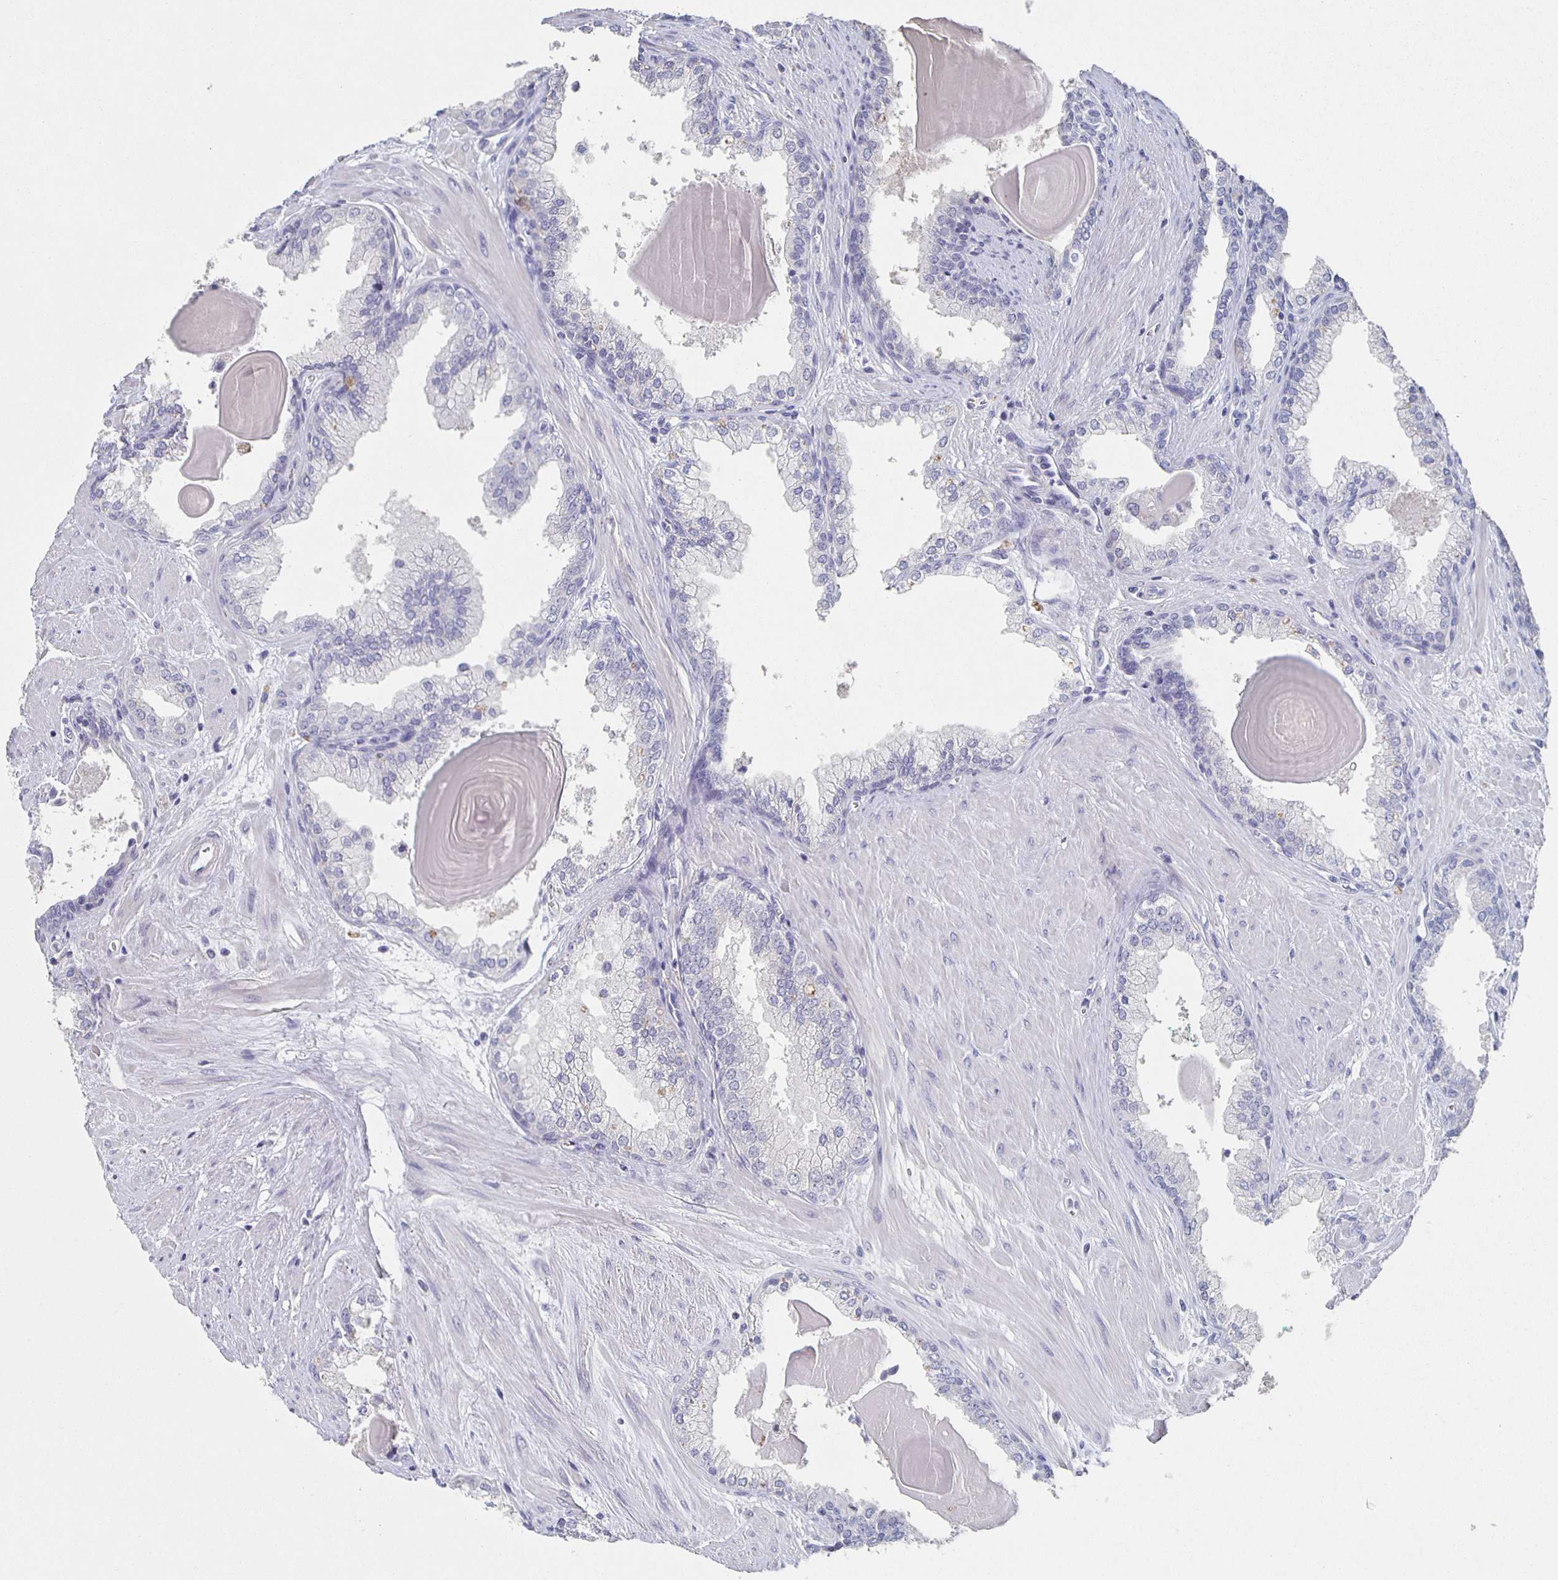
{"staining": {"intensity": "negative", "quantity": "none", "location": "none"}, "tissue": "prostate cancer", "cell_type": "Tumor cells", "image_type": "cancer", "snomed": [{"axis": "morphology", "description": "Adenocarcinoma, Low grade"}, {"axis": "topography", "description": "Prostate"}], "caption": "Immunohistochemistry (IHC) of human prostate cancer demonstrates no positivity in tumor cells.", "gene": "CACNA2D2", "patient": {"sex": "male", "age": 64}}